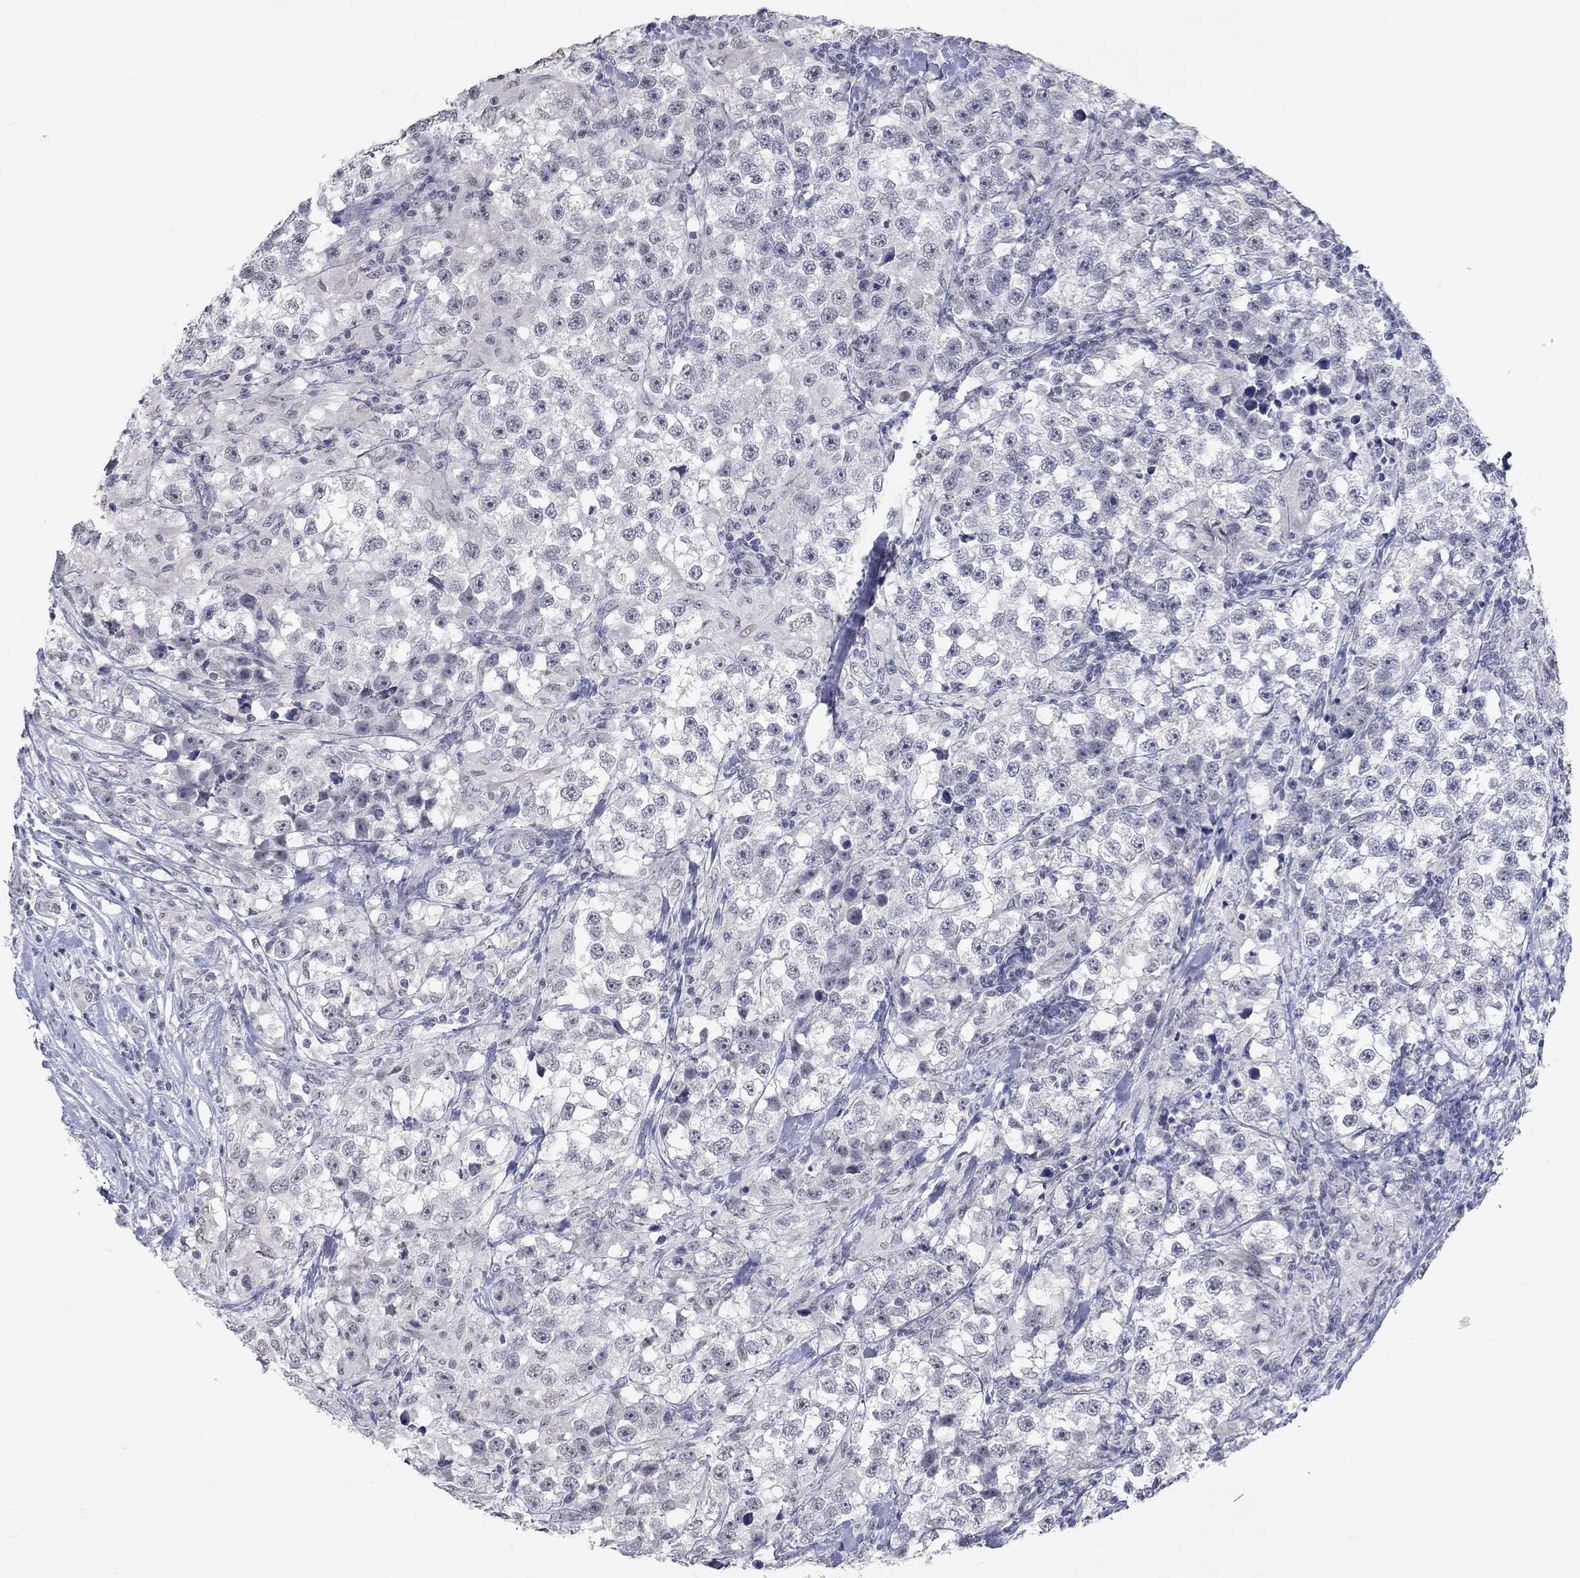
{"staining": {"intensity": "negative", "quantity": "none", "location": "none"}, "tissue": "testis cancer", "cell_type": "Tumor cells", "image_type": "cancer", "snomed": [{"axis": "morphology", "description": "Seminoma, NOS"}, {"axis": "topography", "description": "Testis"}], "caption": "An immunohistochemistry (IHC) micrograph of testis seminoma is shown. There is no staining in tumor cells of testis seminoma. The staining is performed using DAB (3,3'-diaminobenzidine) brown chromogen with nuclei counter-stained in using hematoxylin.", "gene": "TMEM143", "patient": {"sex": "male", "age": 46}}